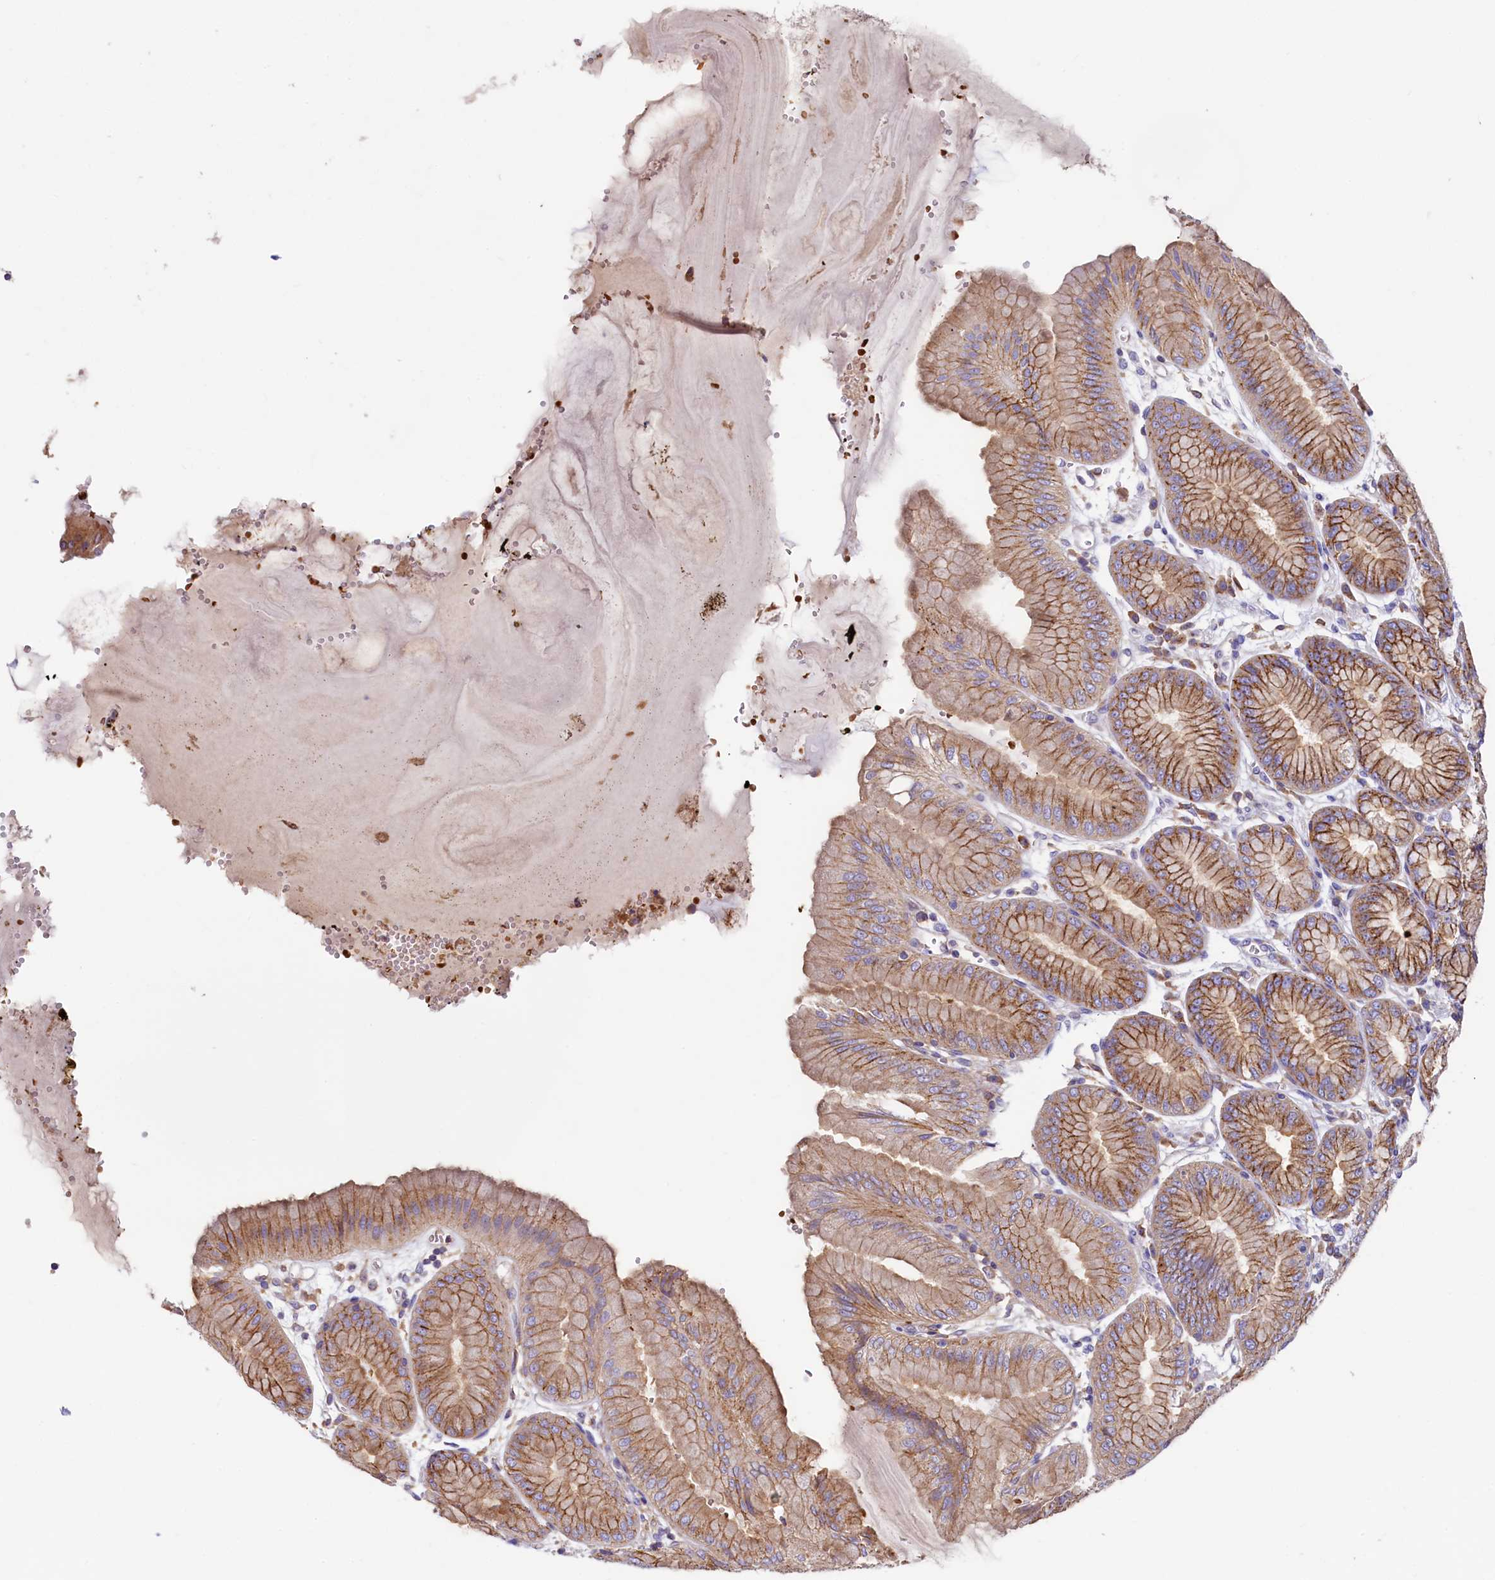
{"staining": {"intensity": "strong", "quantity": ">75%", "location": "cytoplasmic/membranous"}, "tissue": "stomach", "cell_type": "Glandular cells", "image_type": "normal", "snomed": [{"axis": "morphology", "description": "Normal tissue, NOS"}, {"axis": "topography", "description": "Stomach, lower"}], "caption": "The histopathology image displays staining of normal stomach, revealing strong cytoplasmic/membranous protein staining (brown color) within glandular cells.", "gene": "HPS6", "patient": {"sex": "male", "age": 71}}